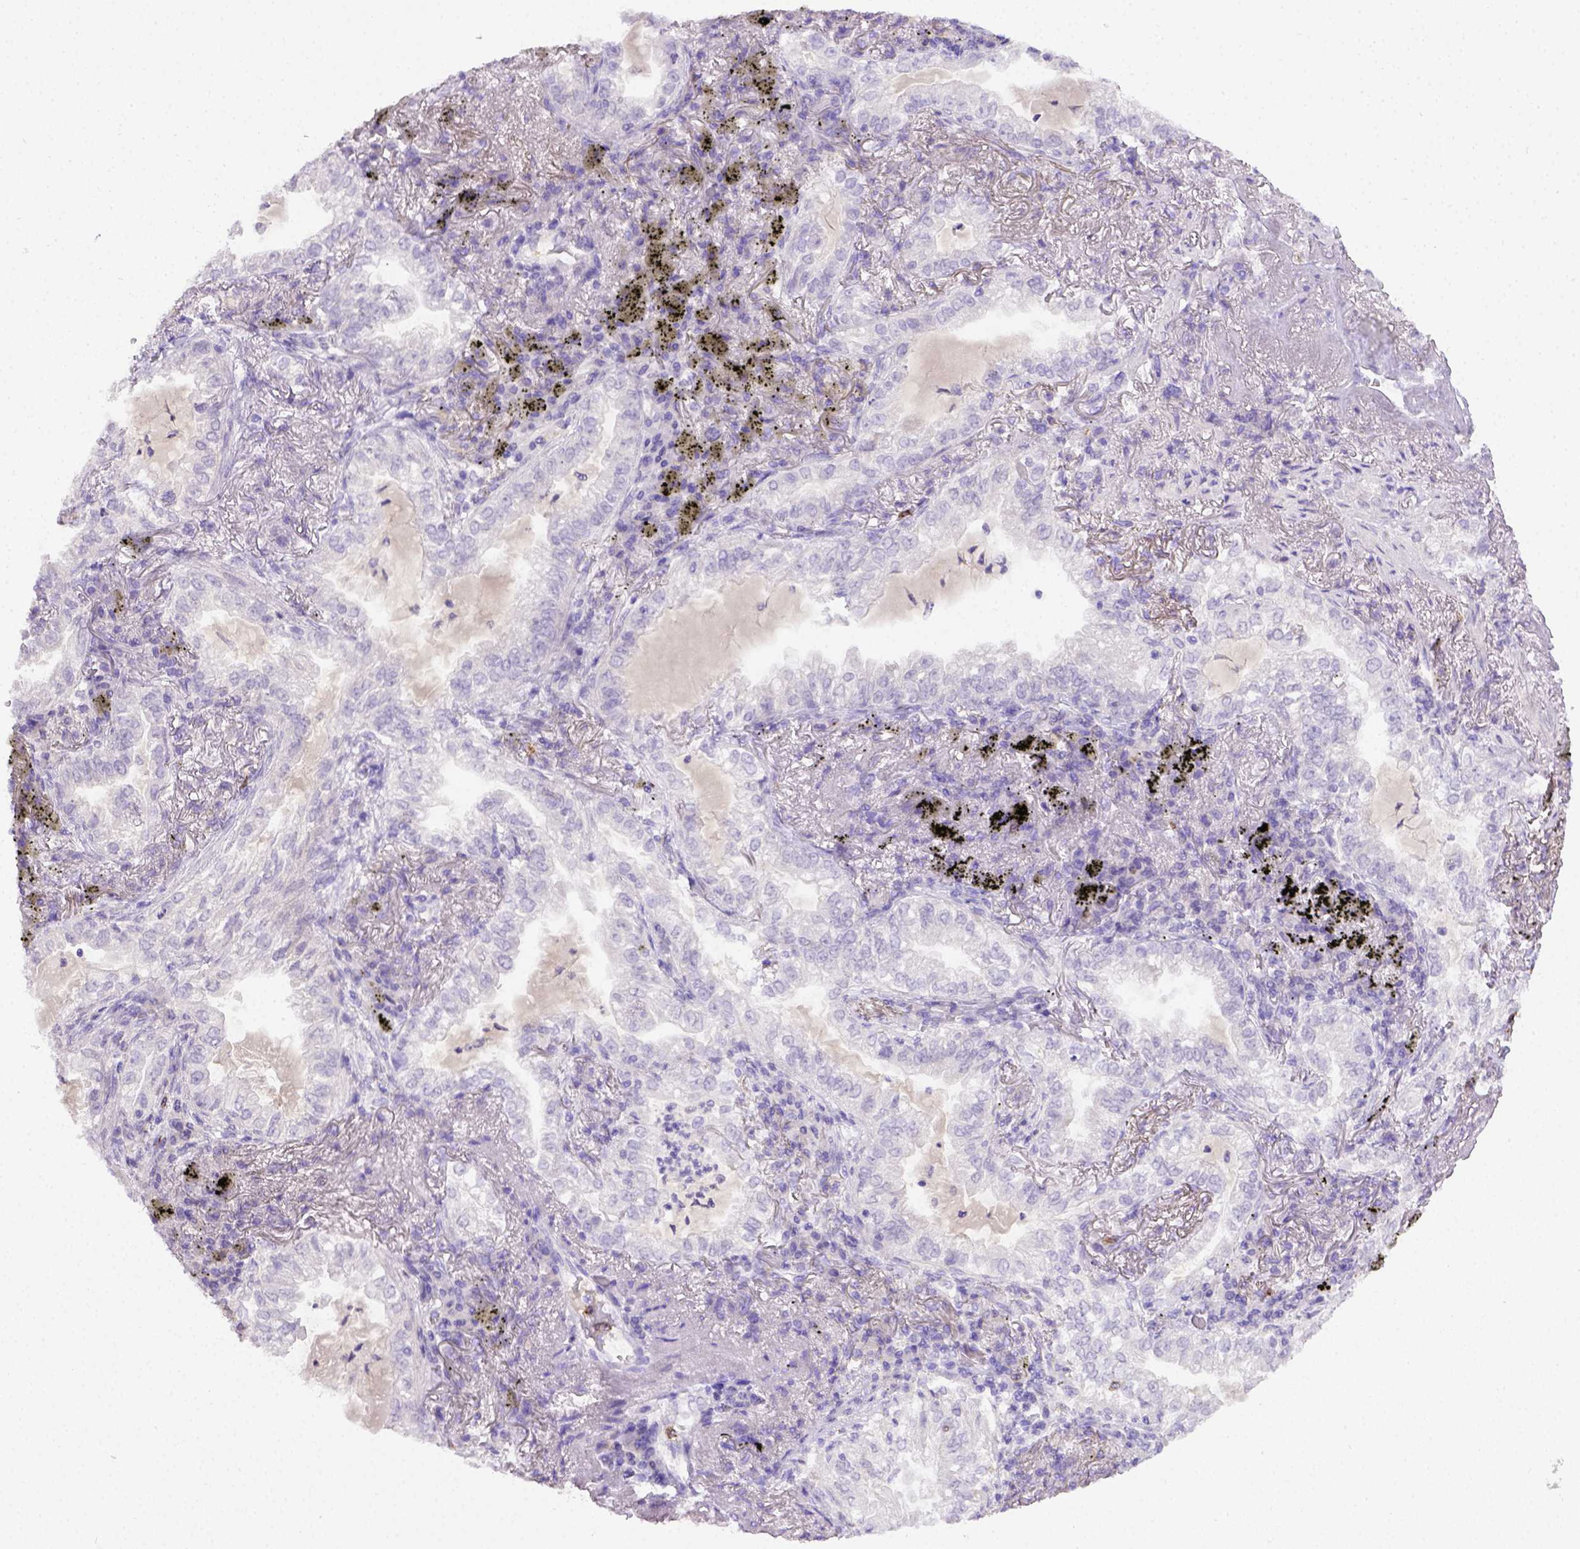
{"staining": {"intensity": "negative", "quantity": "none", "location": "none"}, "tissue": "lung cancer", "cell_type": "Tumor cells", "image_type": "cancer", "snomed": [{"axis": "morphology", "description": "Adenocarcinoma, NOS"}, {"axis": "topography", "description": "Lung"}], "caption": "Tumor cells are negative for protein expression in human lung cancer.", "gene": "B3GAT1", "patient": {"sex": "female", "age": 73}}